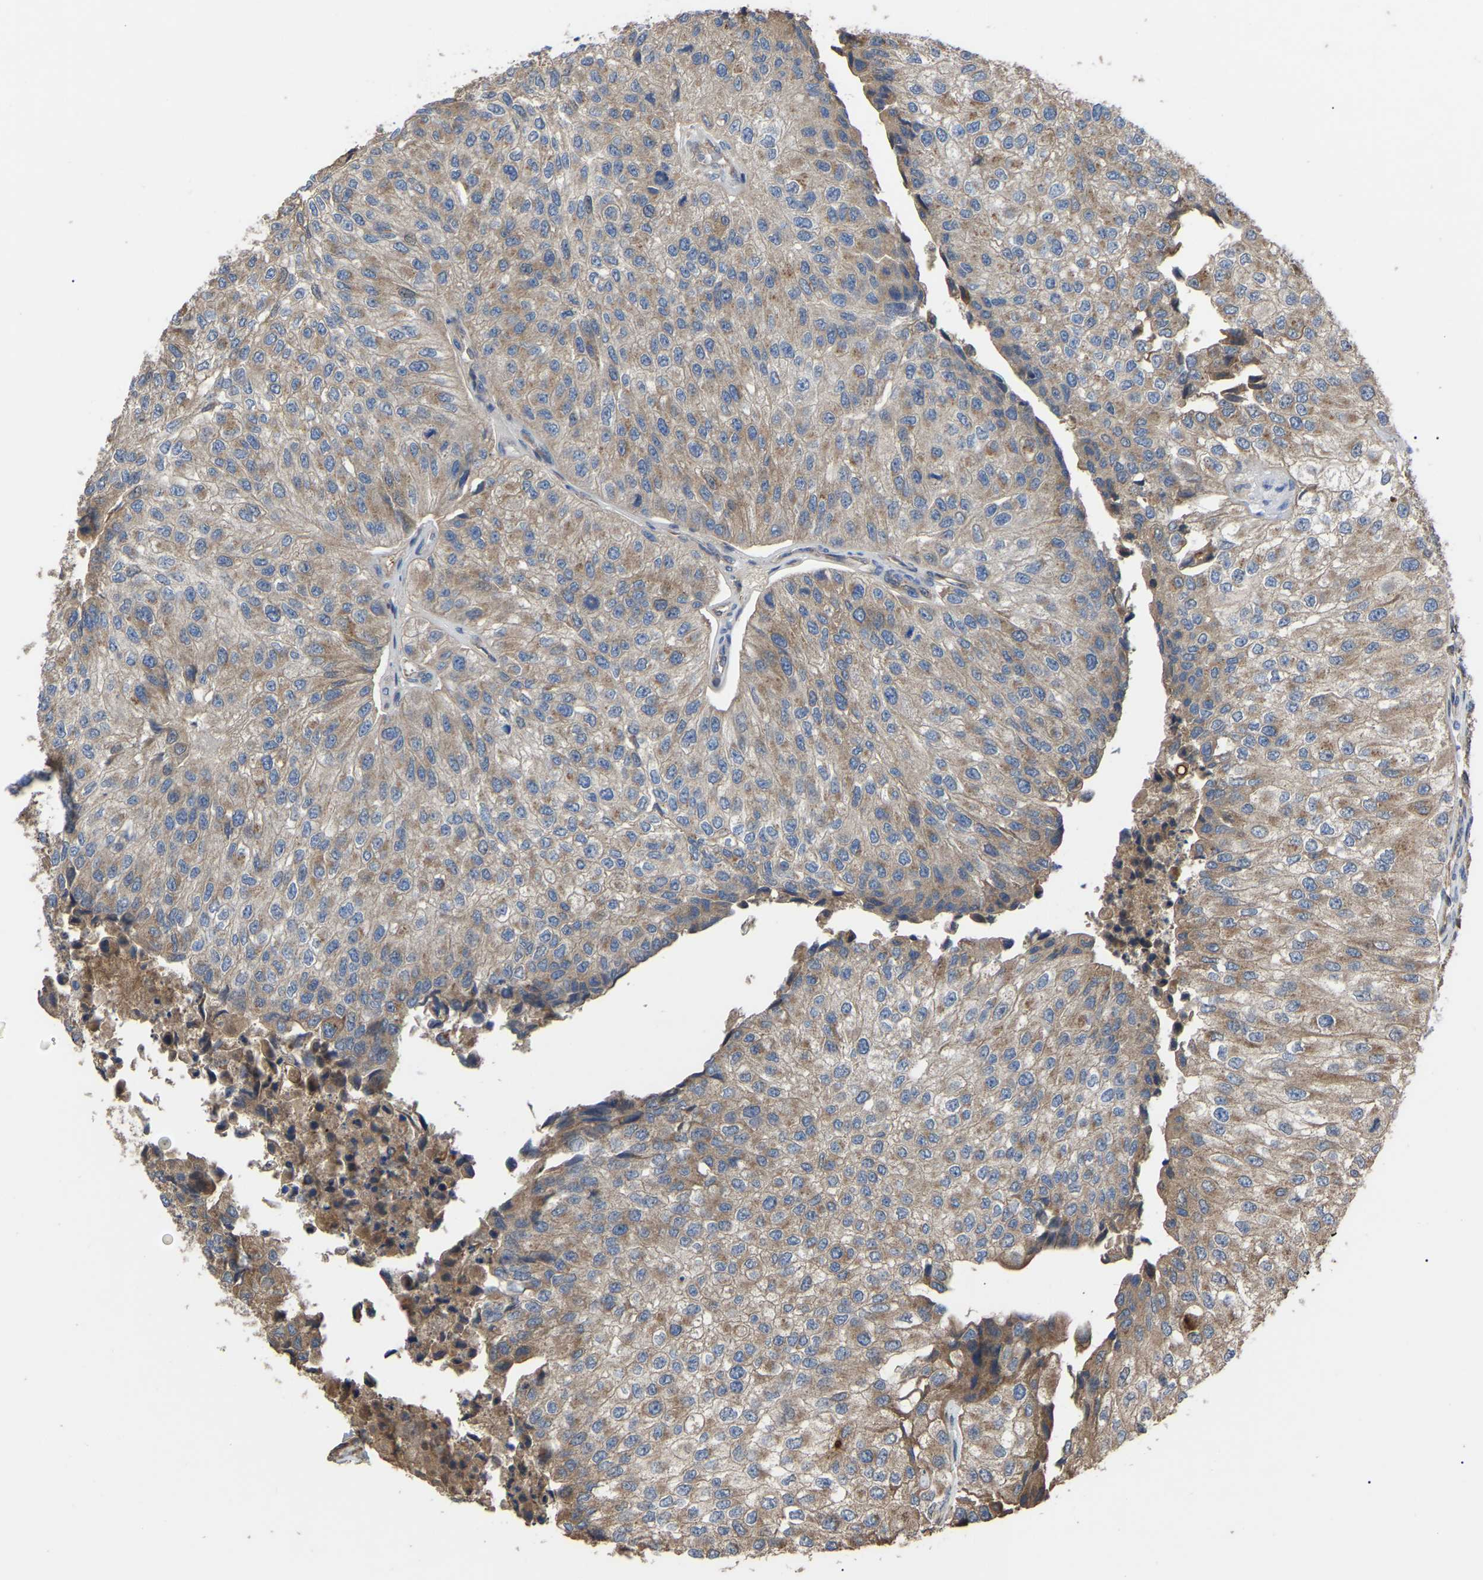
{"staining": {"intensity": "moderate", "quantity": "25%-75%", "location": "cytoplasmic/membranous"}, "tissue": "urothelial cancer", "cell_type": "Tumor cells", "image_type": "cancer", "snomed": [{"axis": "morphology", "description": "Urothelial carcinoma, High grade"}, {"axis": "topography", "description": "Kidney"}, {"axis": "topography", "description": "Urinary bladder"}], "caption": "The histopathology image exhibits staining of urothelial cancer, revealing moderate cytoplasmic/membranous protein staining (brown color) within tumor cells. Immunohistochemistry (ihc) stains the protein of interest in brown and the nuclei are stained blue.", "gene": "GCC1", "patient": {"sex": "male", "age": 77}}